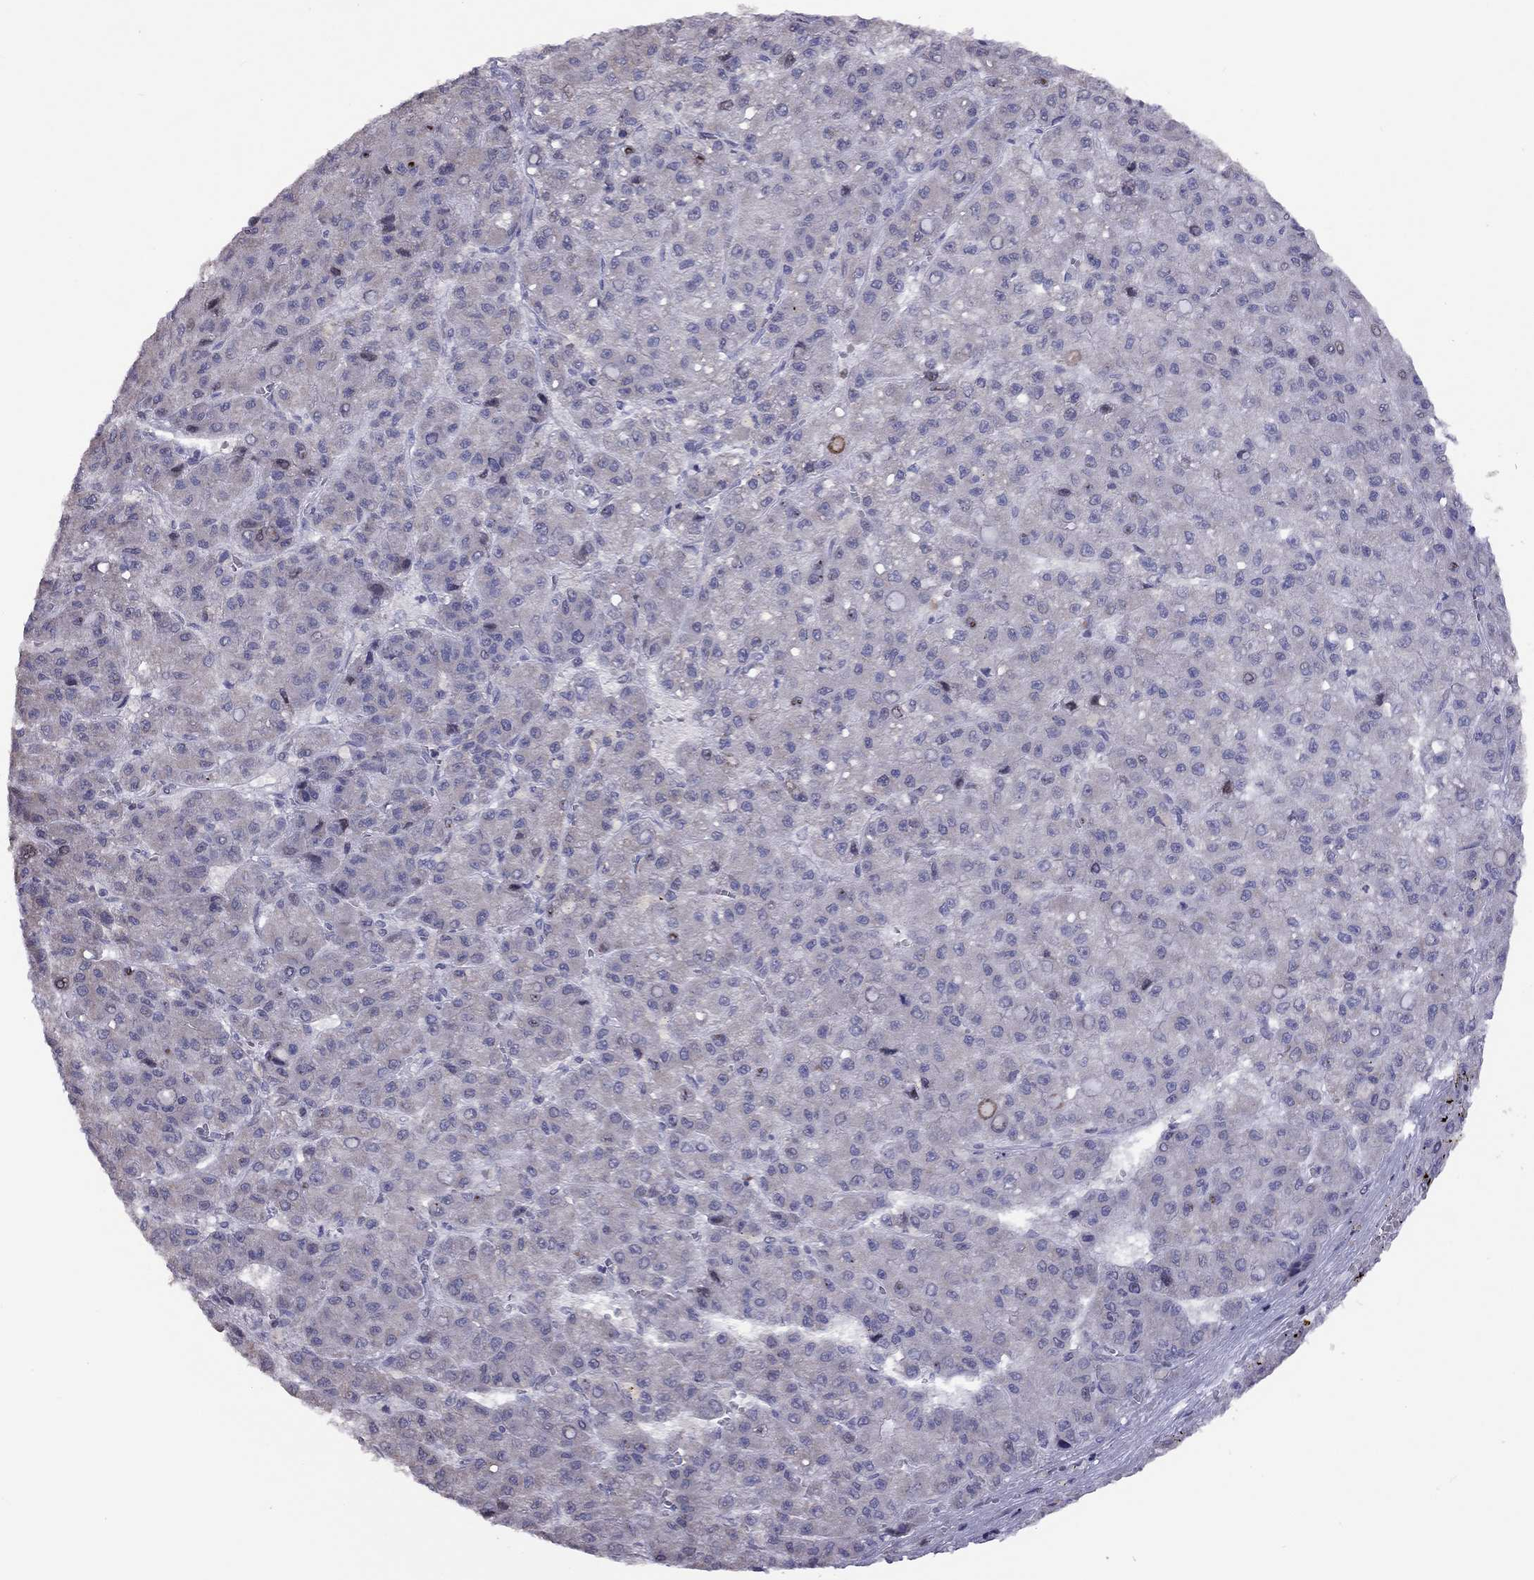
{"staining": {"intensity": "negative", "quantity": "none", "location": "none"}, "tissue": "liver cancer", "cell_type": "Tumor cells", "image_type": "cancer", "snomed": [{"axis": "morphology", "description": "Carcinoma, Hepatocellular, NOS"}, {"axis": "topography", "description": "Liver"}], "caption": "This is an immunohistochemistry (IHC) image of human liver cancer (hepatocellular carcinoma). There is no expression in tumor cells.", "gene": "SYTL2", "patient": {"sex": "male", "age": 70}}